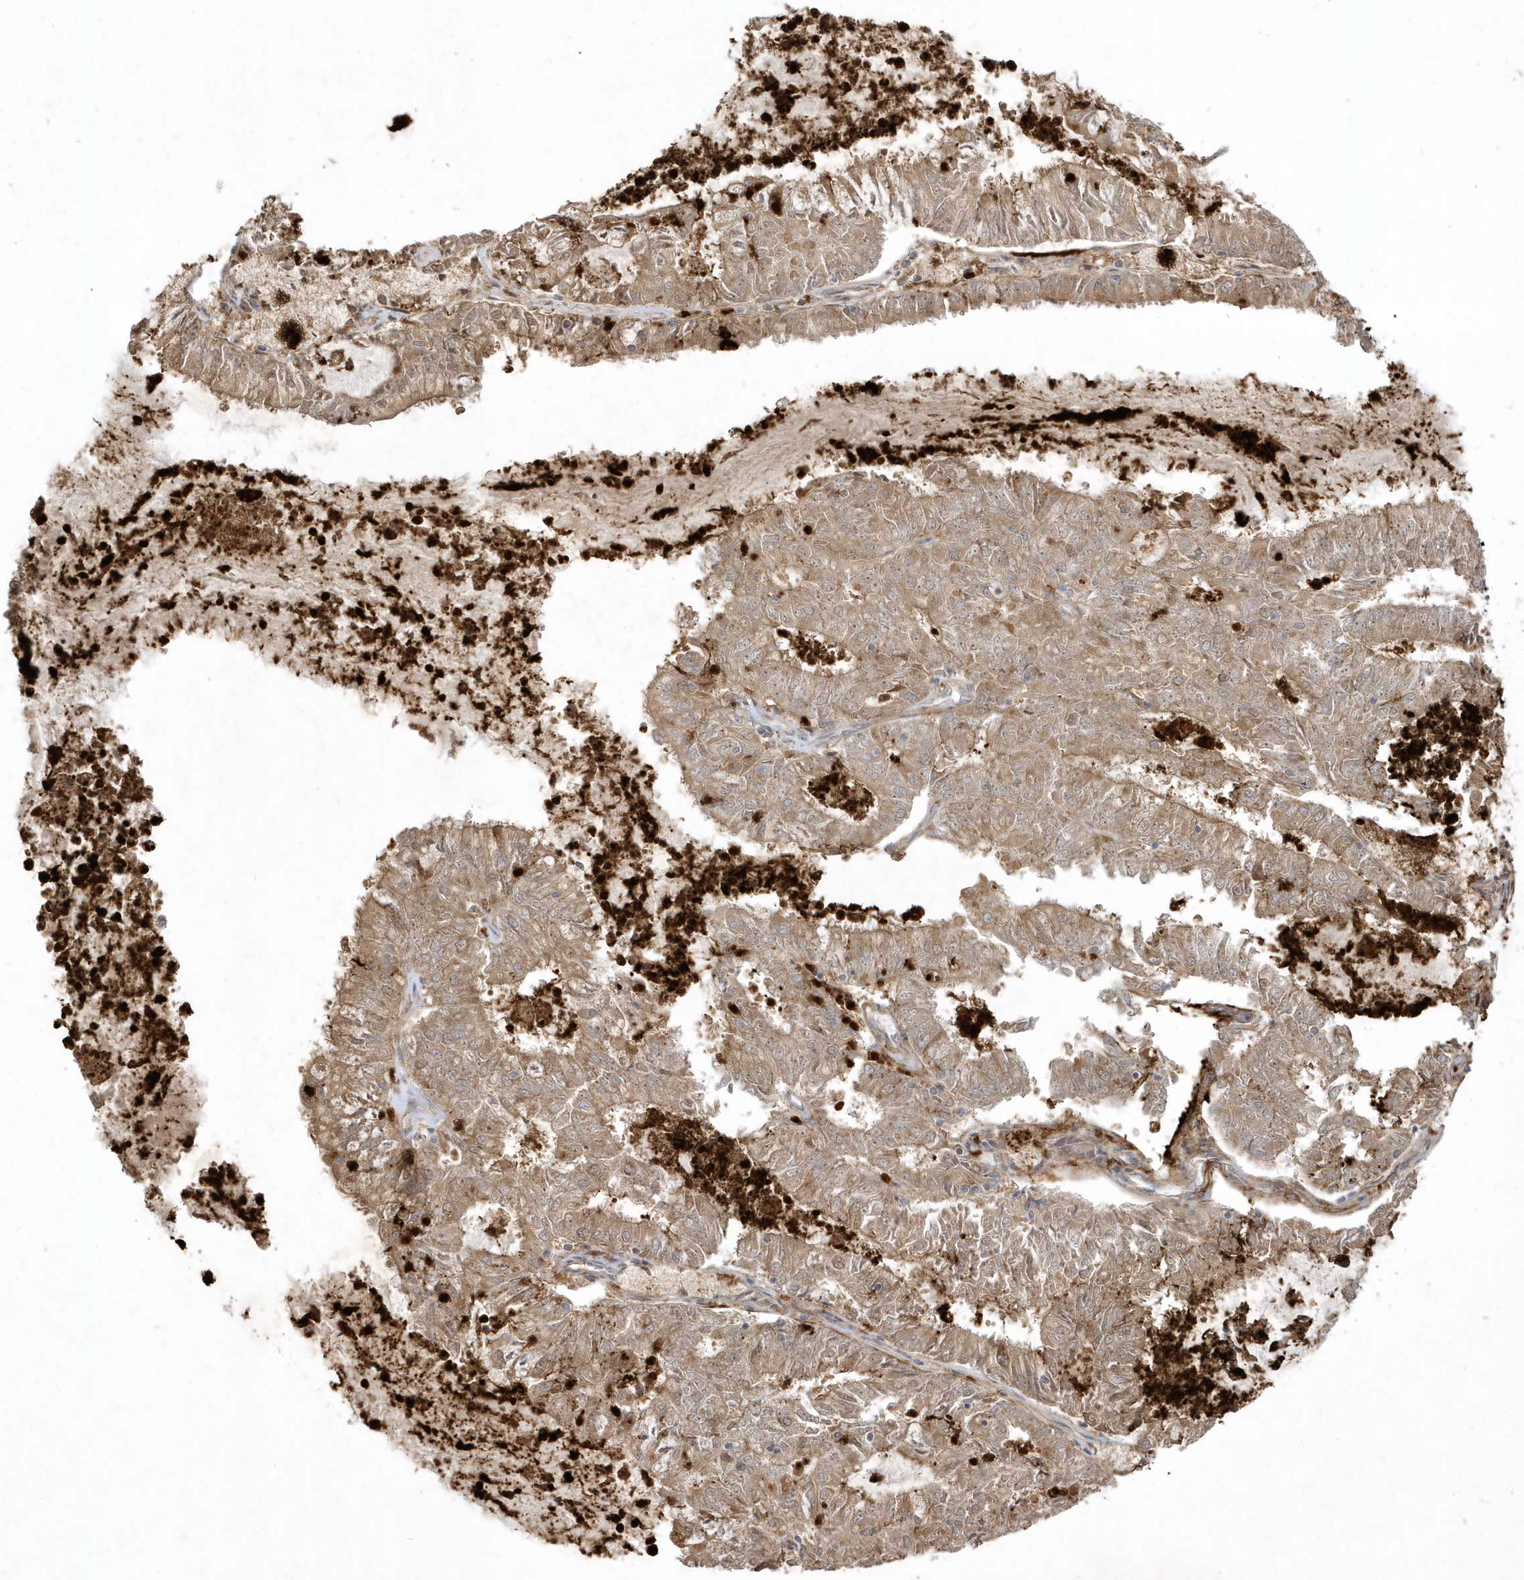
{"staining": {"intensity": "moderate", "quantity": ">75%", "location": "cytoplasmic/membranous"}, "tissue": "endometrial cancer", "cell_type": "Tumor cells", "image_type": "cancer", "snomed": [{"axis": "morphology", "description": "Adenocarcinoma, NOS"}, {"axis": "topography", "description": "Endometrium"}], "caption": "This image shows immunohistochemistry staining of endometrial cancer, with medium moderate cytoplasmic/membranous expression in about >75% of tumor cells.", "gene": "IFT57", "patient": {"sex": "female", "age": 57}}